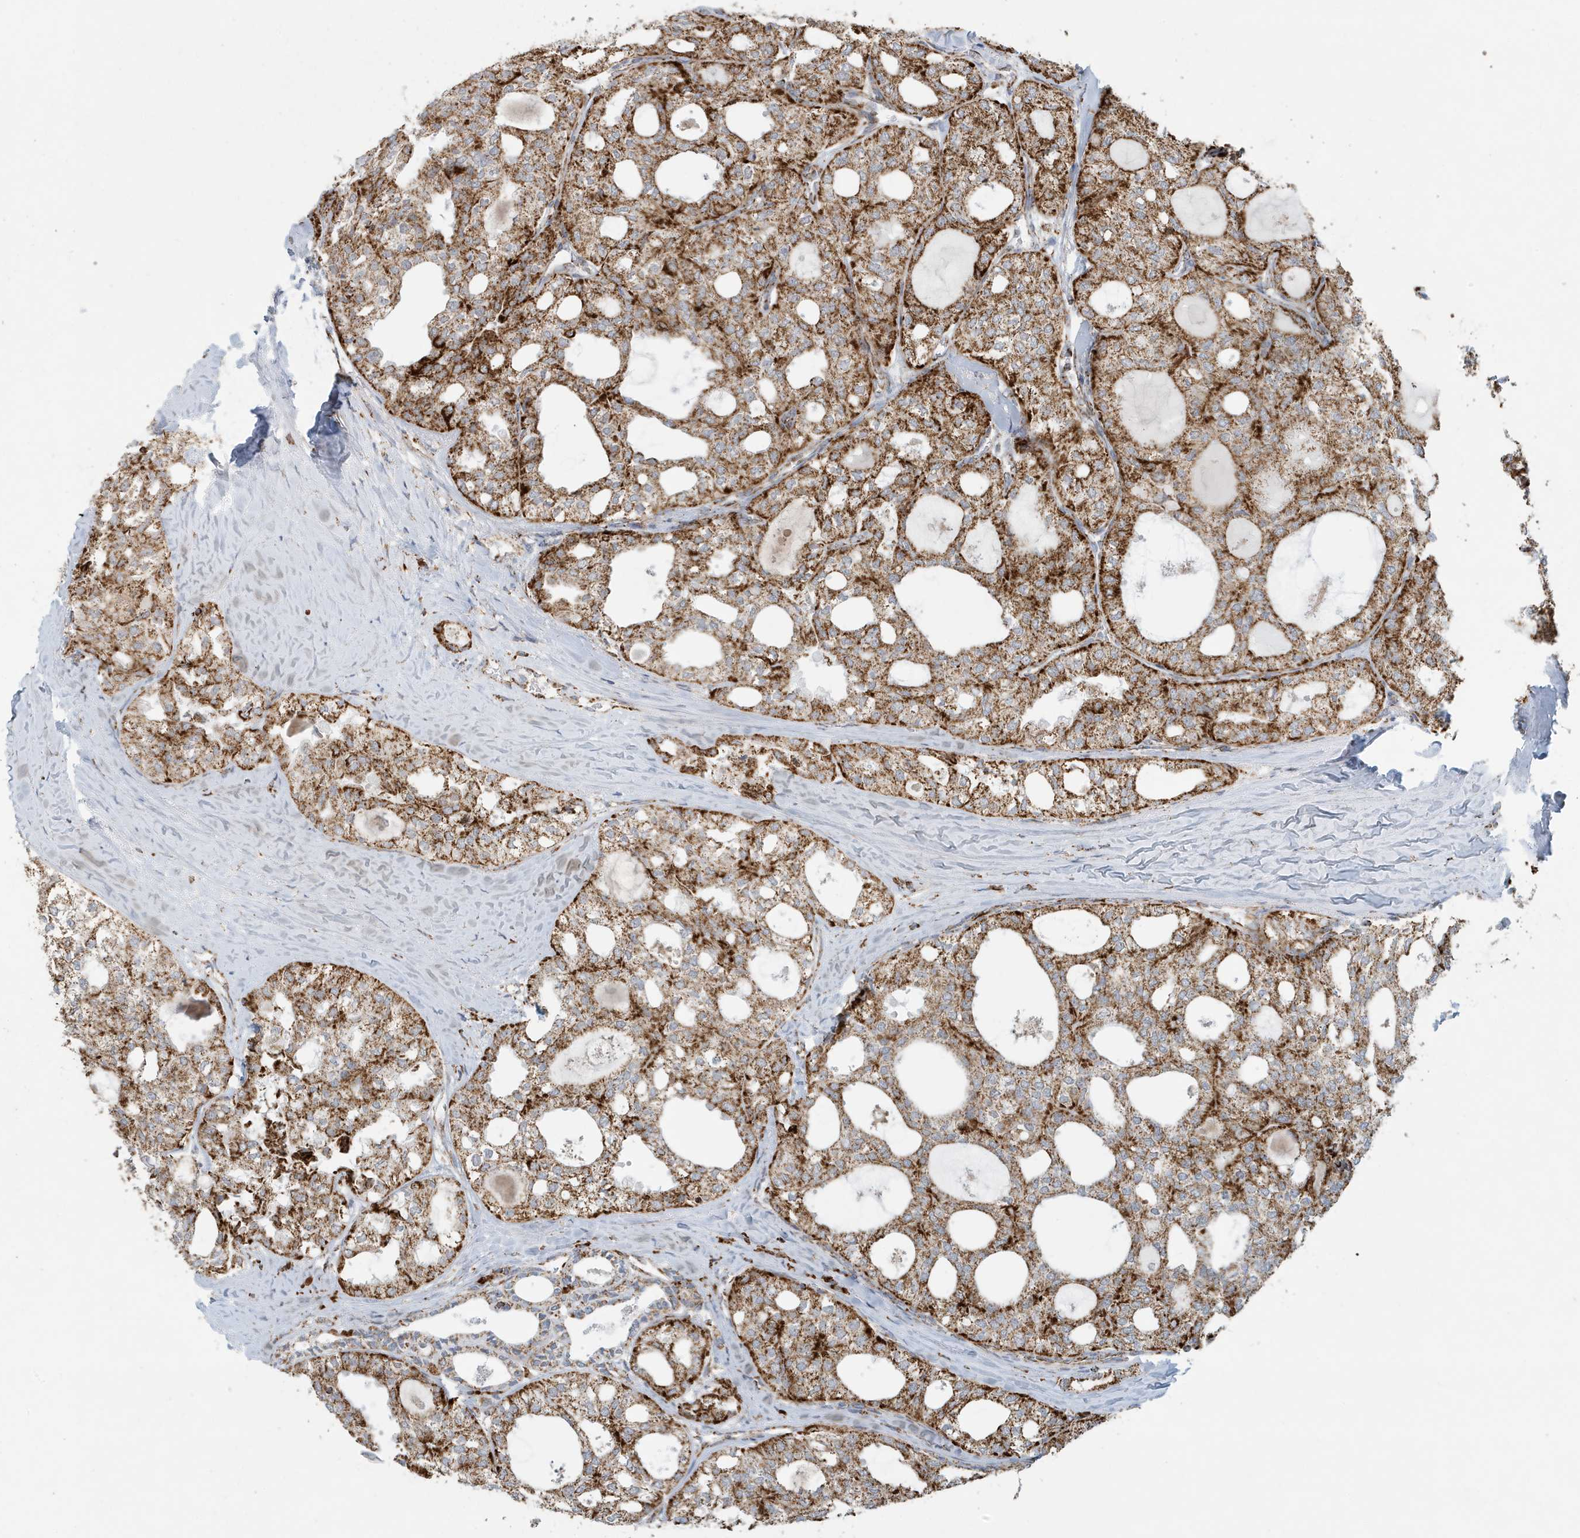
{"staining": {"intensity": "strong", "quantity": ">75%", "location": "cytoplasmic/membranous"}, "tissue": "thyroid cancer", "cell_type": "Tumor cells", "image_type": "cancer", "snomed": [{"axis": "morphology", "description": "Follicular adenoma carcinoma, NOS"}, {"axis": "topography", "description": "Thyroid gland"}], "caption": "A brown stain shows strong cytoplasmic/membranous expression of a protein in thyroid cancer (follicular adenoma carcinoma) tumor cells.", "gene": "MAN1A1", "patient": {"sex": "male", "age": 75}}